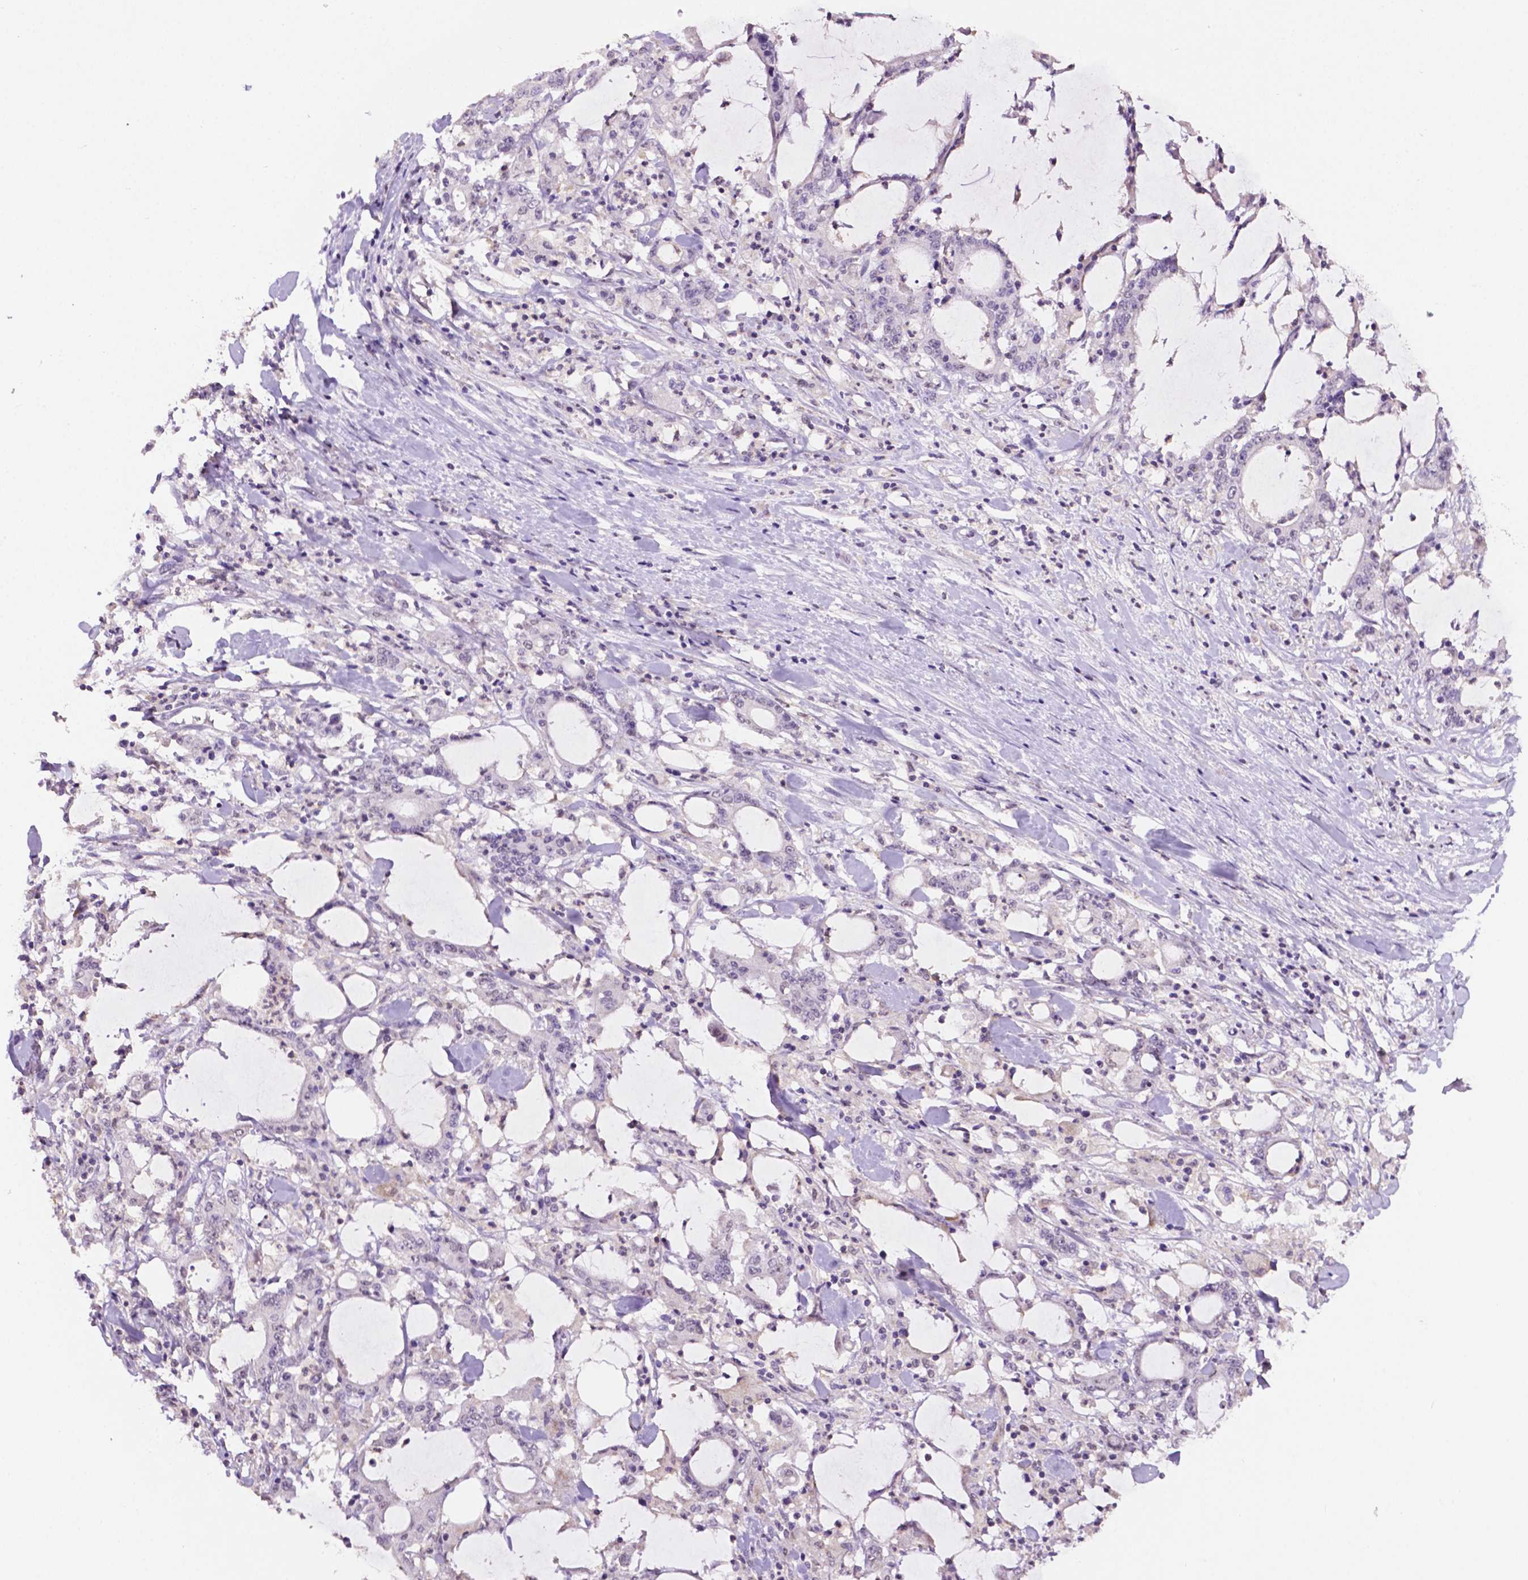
{"staining": {"intensity": "negative", "quantity": "none", "location": "none"}, "tissue": "stomach cancer", "cell_type": "Tumor cells", "image_type": "cancer", "snomed": [{"axis": "morphology", "description": "Adenocarcinoma, NOS"}, {"axis": "topography", "description": "Stomach, upper"}], "caption": "The image exhibits no staining of tumor cells in stomach cancer.", "gene": "PTPN6", "patient": {"sex": "male", "age": 68}}